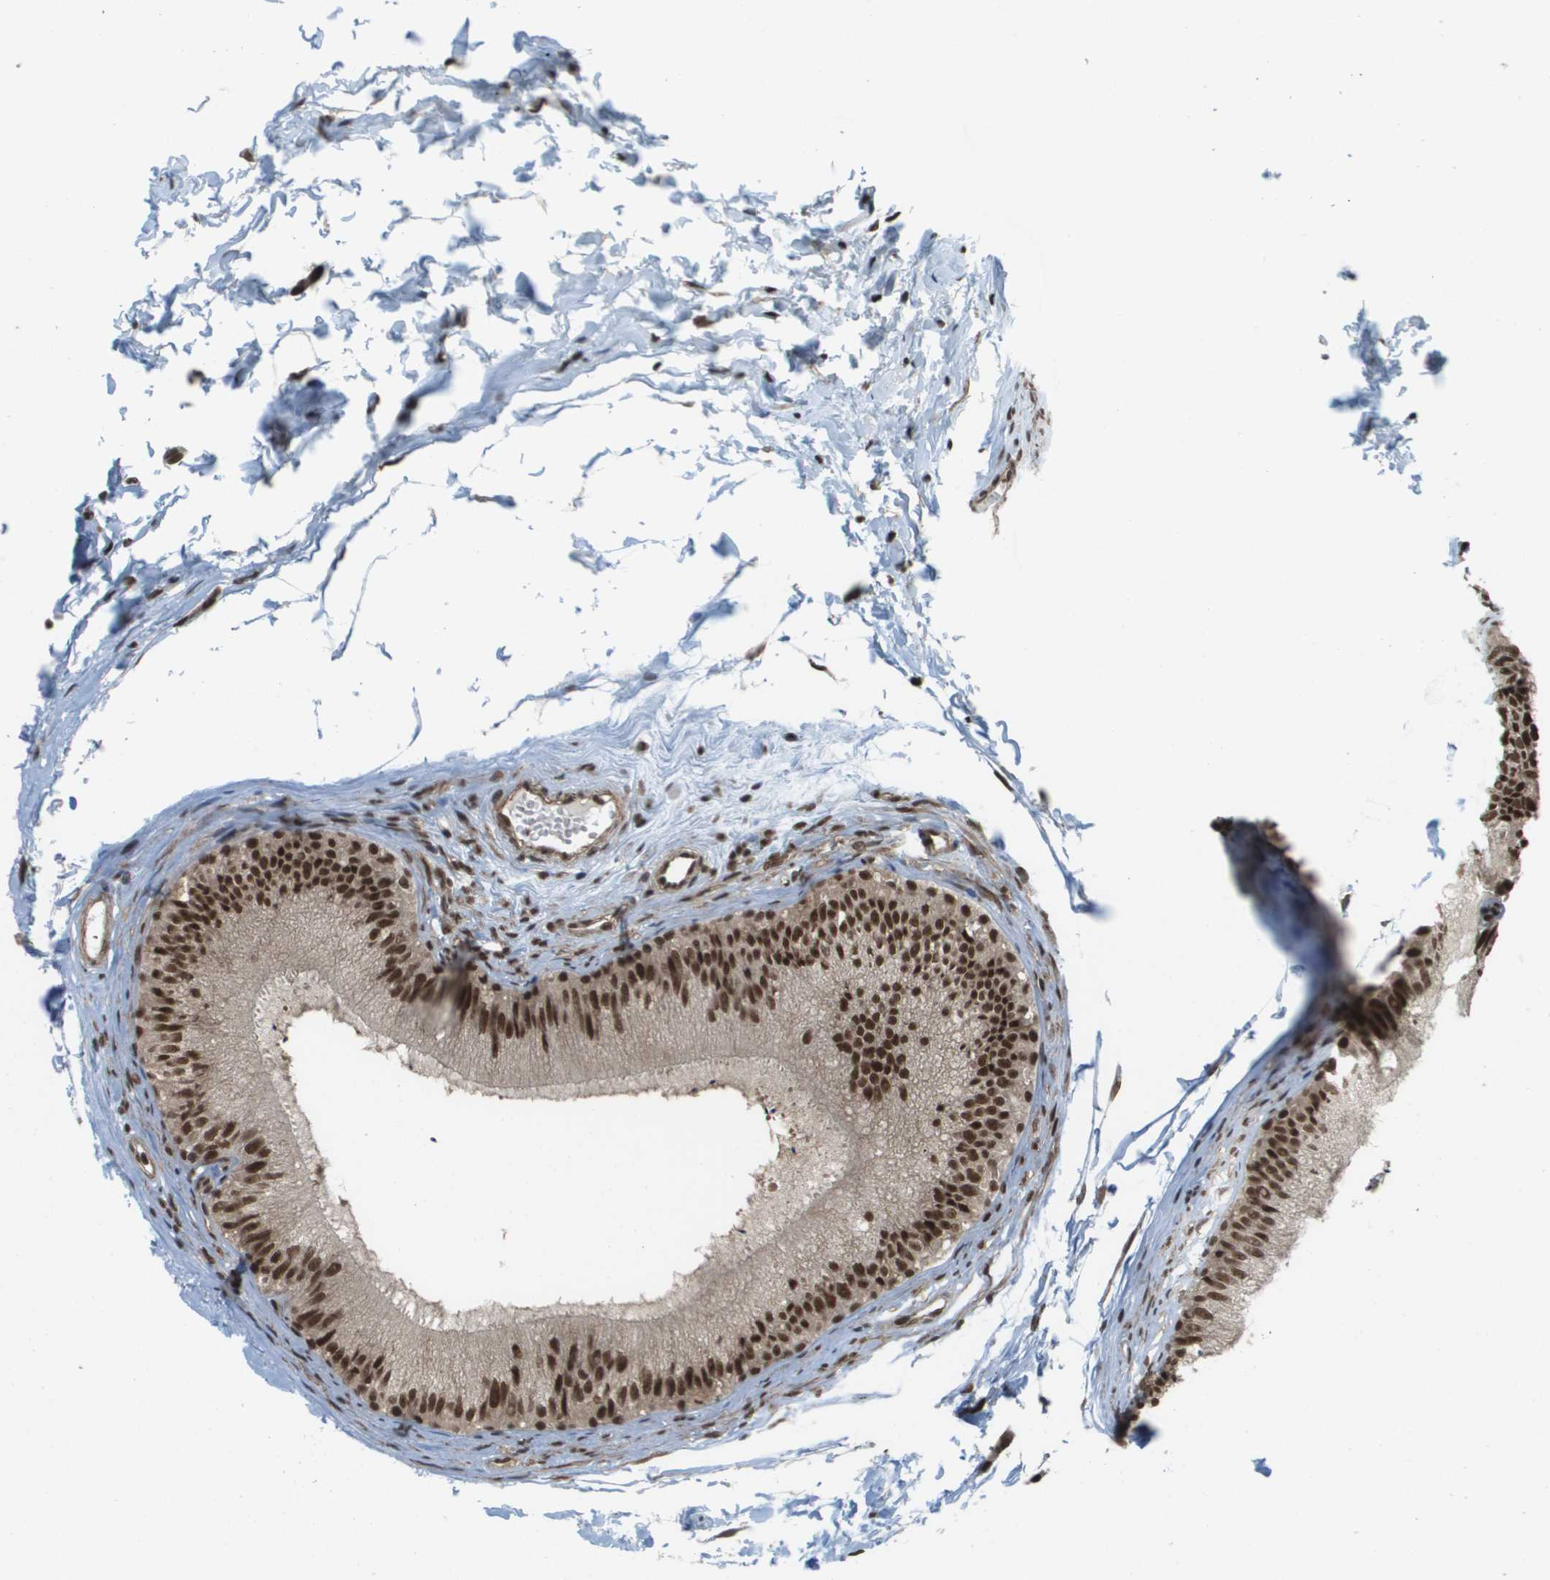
{"staining": {"intensity": "strong", "quantity": ">75%", "location": "cytoplasmic/membranous,nuclear"}, "tissue": "epididymis", "cell_type": "Glandular cells", "image_type": "normal", "snomed": [{"axis": "morphology", "description": "Normal tissue, NOS"}, {"axis": "topography", "description": "Epididymis"}], "caption": "Immunohistochemical staining of normal human epididymis demonstrates high levels of strong cytoplasmic/membranous,nuclear staining in approximately >75% of glandular cells.", "gene": "PRCC", "patient": {"sex": "male", "age": 56}}